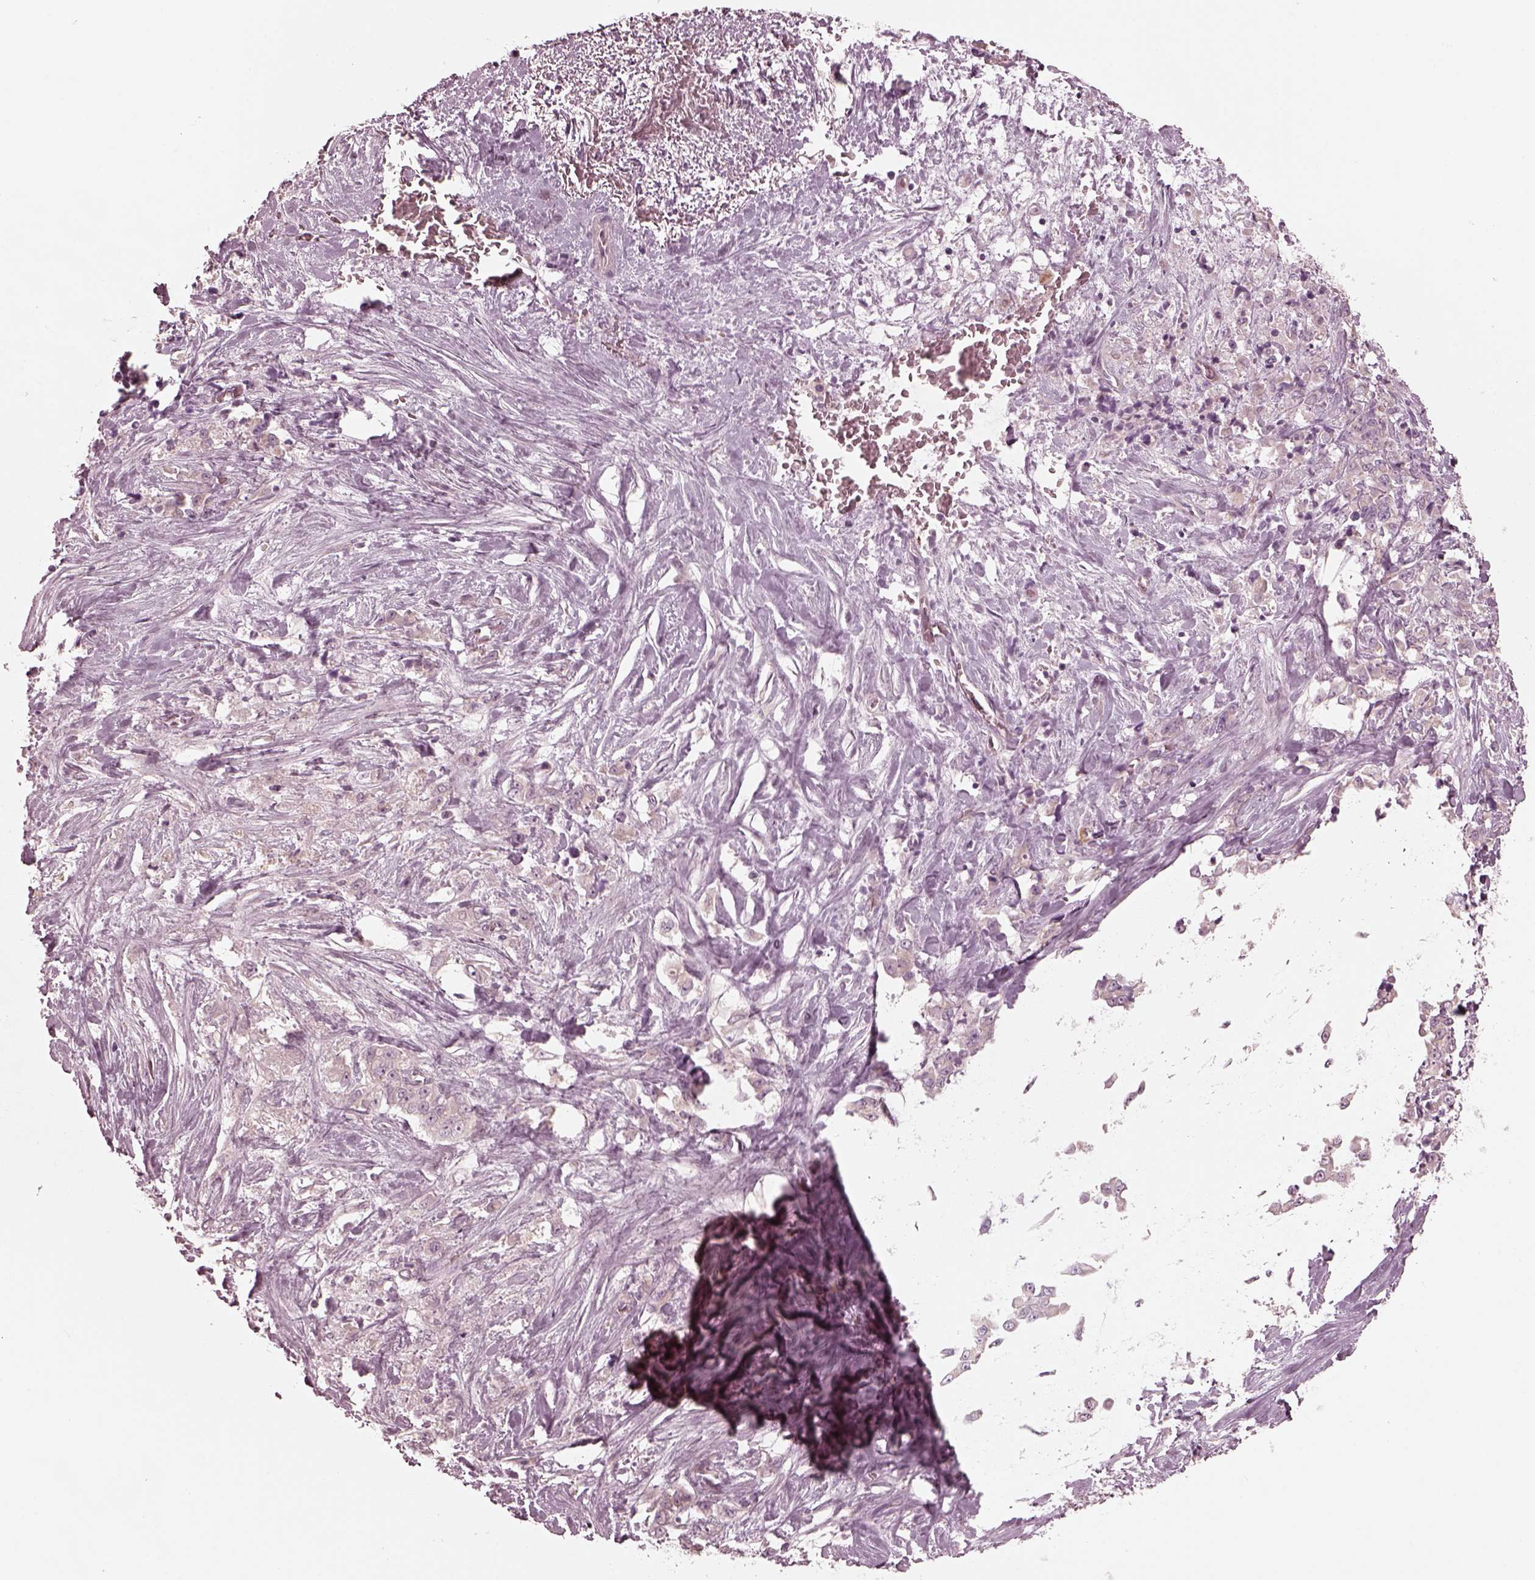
{"staining": {"intensity": "negative", "quantity": "none", "location": "none"}, "tissue": "stomach cancer", "cell_type": "Tumor cells", "image_type": "cancer", "snomed": [{"axis": "morphology", "description": "Adenocarcinoma, NOS"}, {"axis": "topography", "description": "Stomach"}], "caption": "Immunohistochemistry (IHC) of stomach adenocarcinoma displays no staining in tumor cells.", "gene": "KIF6", "patient": {"sex": "female", "age": 76}}